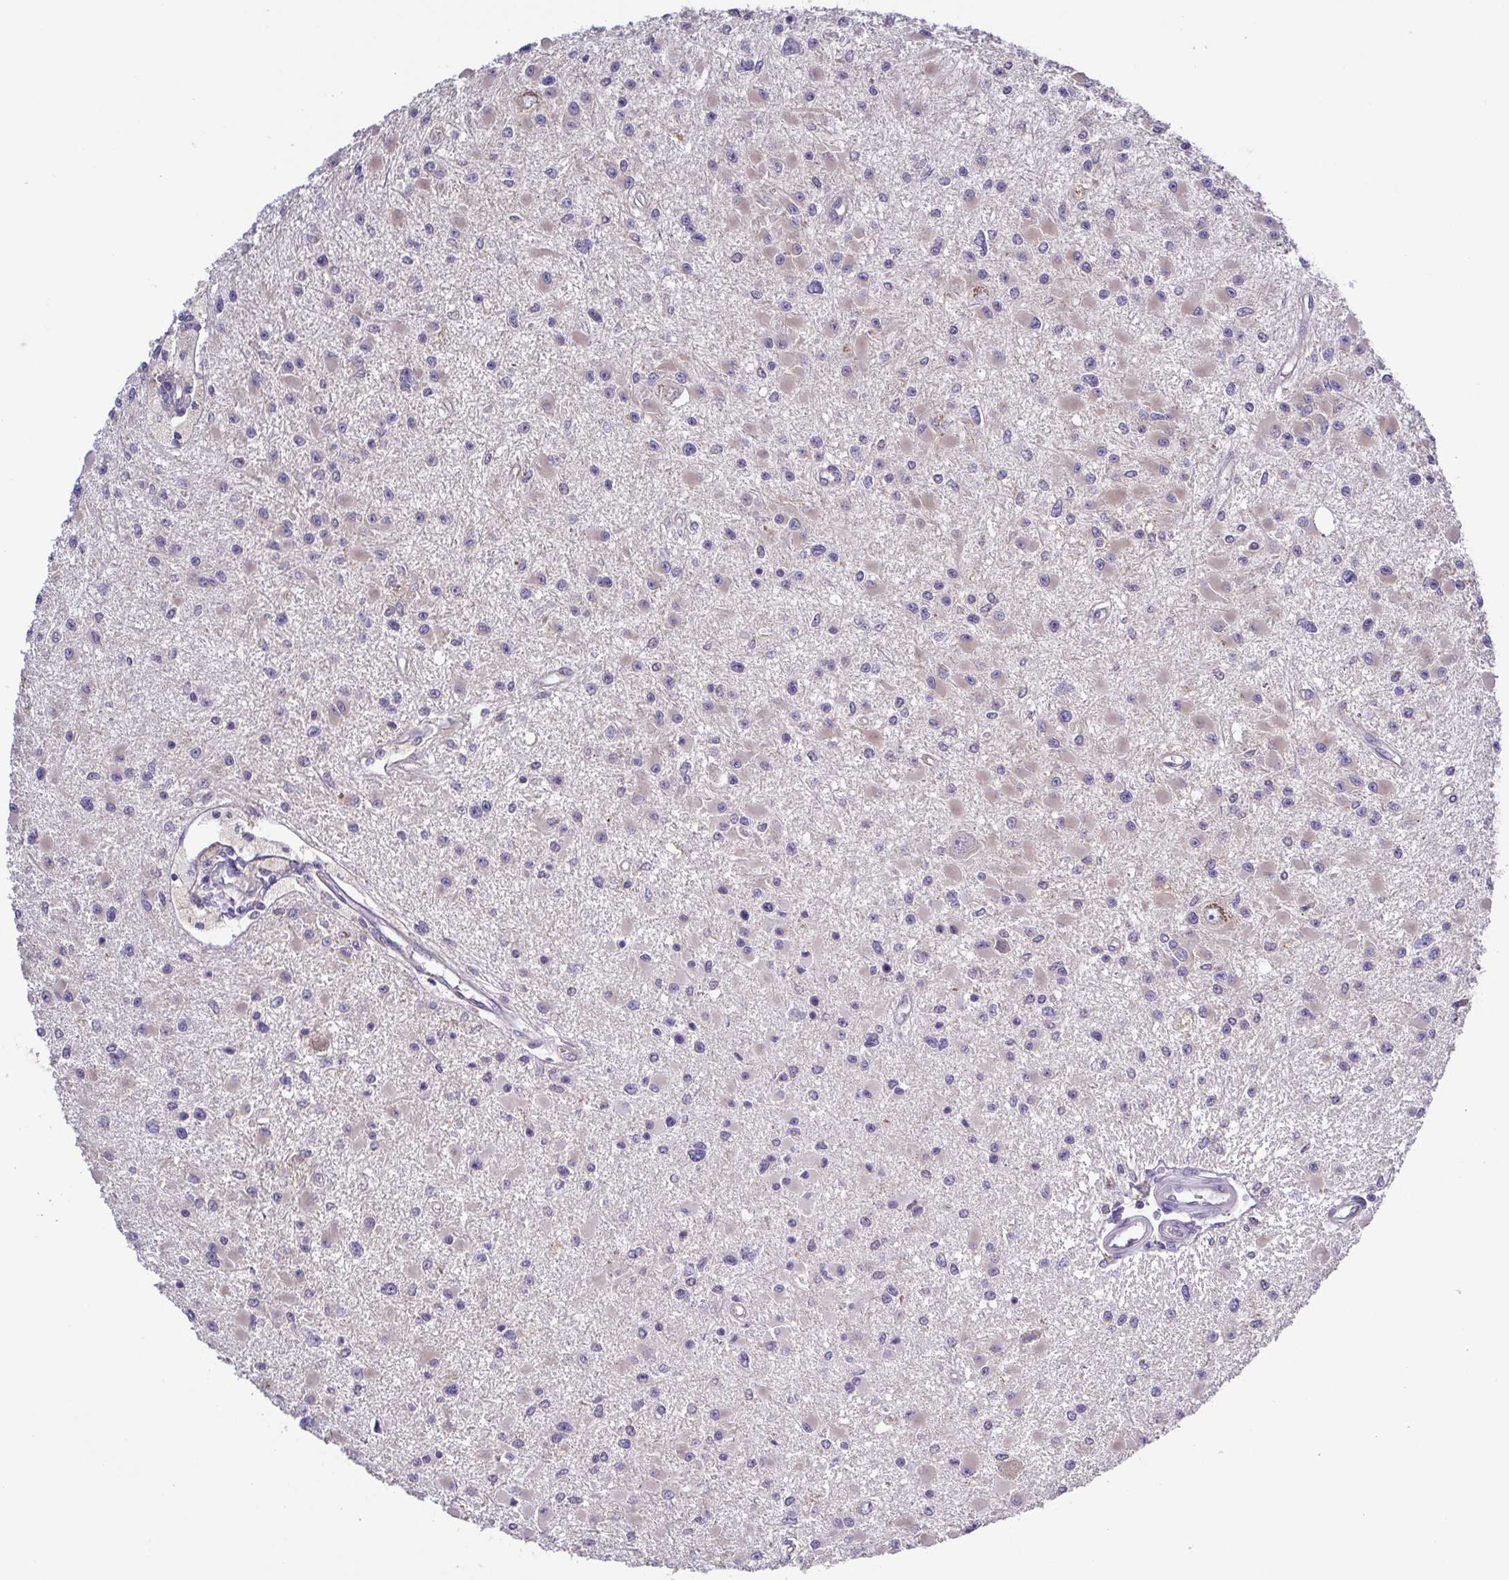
{"staining": {"intensity": "negative", "quantity": "none", "location": "none"}, "tissue": "glioma", "cell_type": "Tumor cells", "image_type": "cancer", "snomed": [{"axis": "morphology", "description": "Glioma, malignant, High grade"}, {"axis": "topography", "description": "Brain"}], "caption": "A high-resolution micrograph shows immunohistochemistry (IHC) staining of glioma, which reveals no significant staining in tumor cells. (Stains: DAB IHC with hematoxylin counter stain, Microscopy: brightfield microscopy at high magnification).", "gene": "UBE2Q1", "patient": {"sex": "male", "age": 54}}